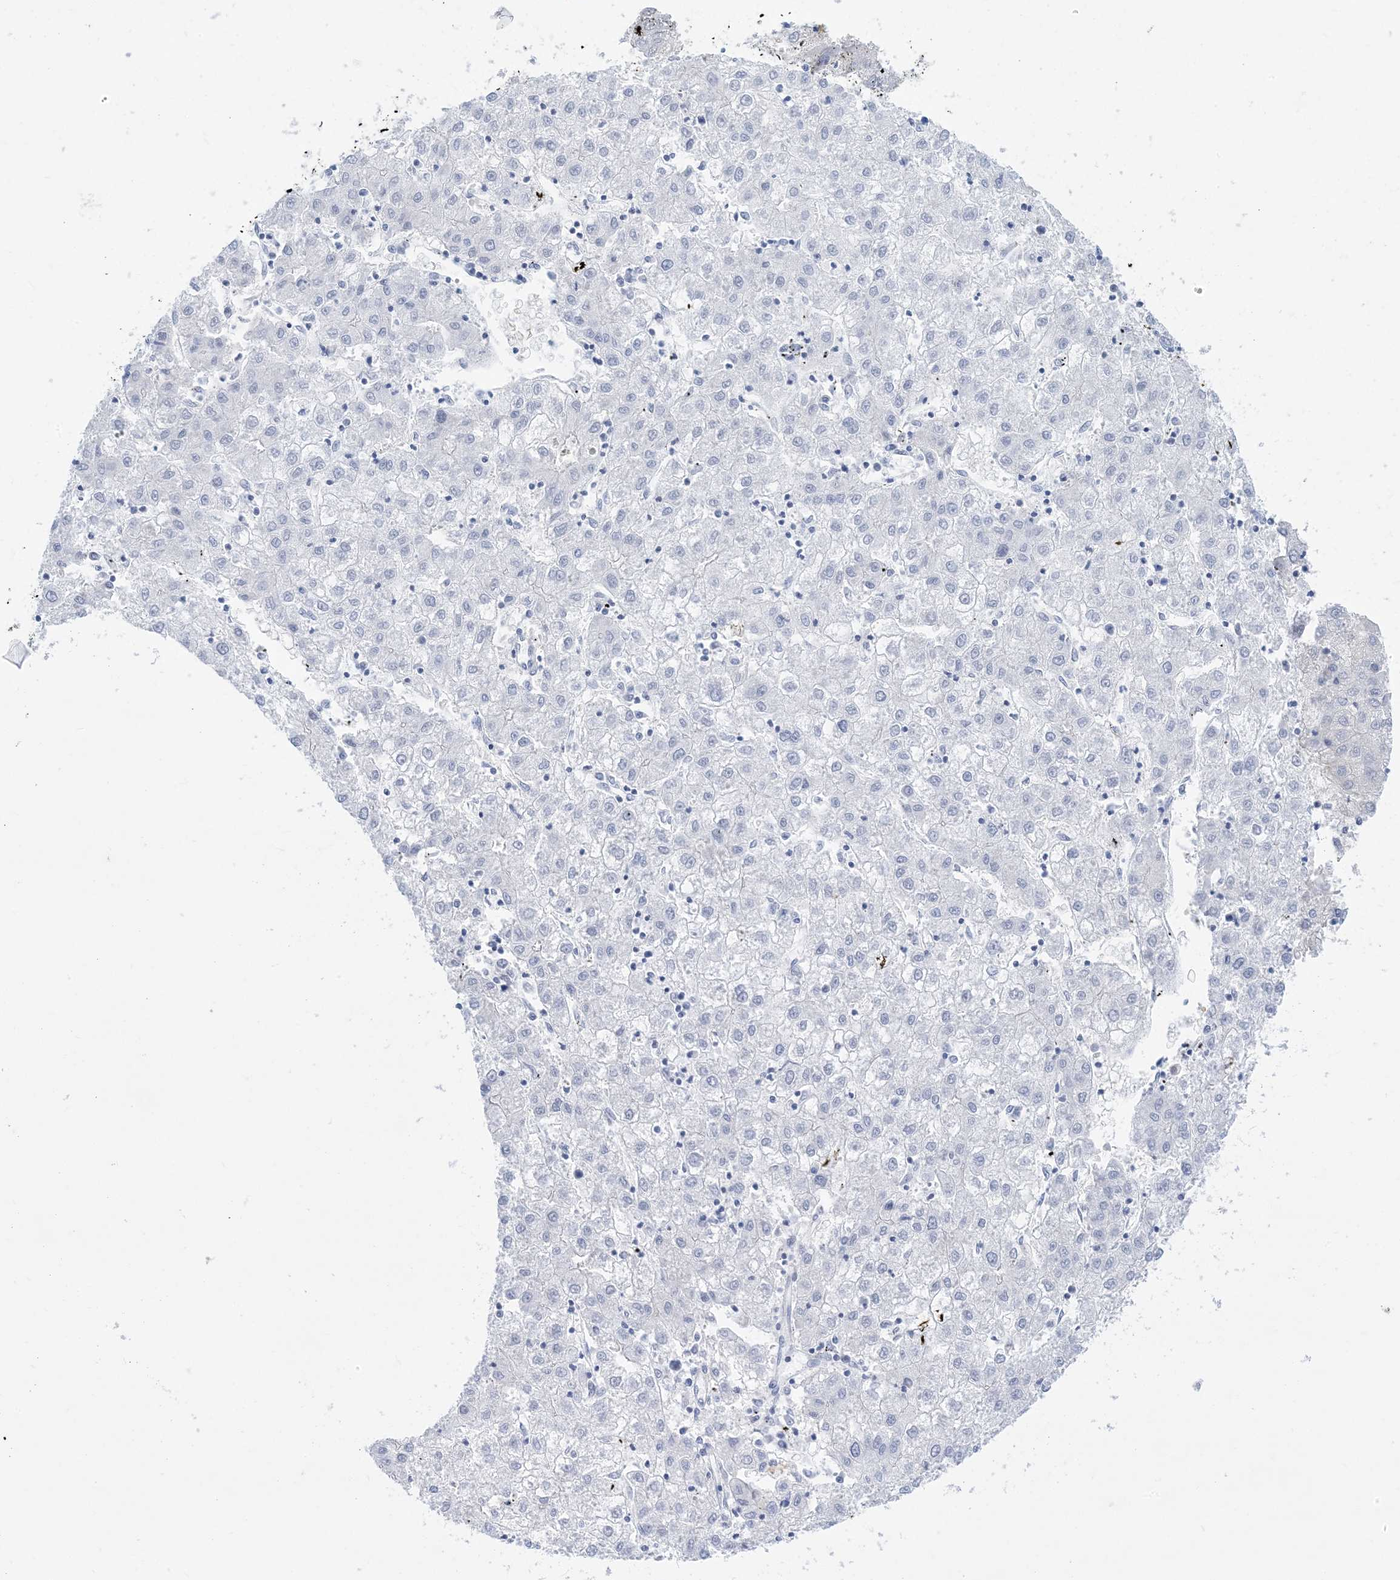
{"staining": {"intensity": "negative", "quantity": "none", "location": "none"}, "tissue": "liver cancer", "cell_type": "Tumor cells", "image_type": "cancer", "snomed": [{"axis": "morphology", "description": "Carcinoma, Hepatocellular, NOS"}, {"axis": "topography", "description": "Liver"}], "caption": "High magnification brightfield microscopy of liver cancer (hepatocellular carcinoma) stained with DAB (brown) and counterstained with hematoxylin (blue): tumor cells show no significant staining.", "gene": "SH3YL1", "patient": {"sex": "male", "age": 72}}